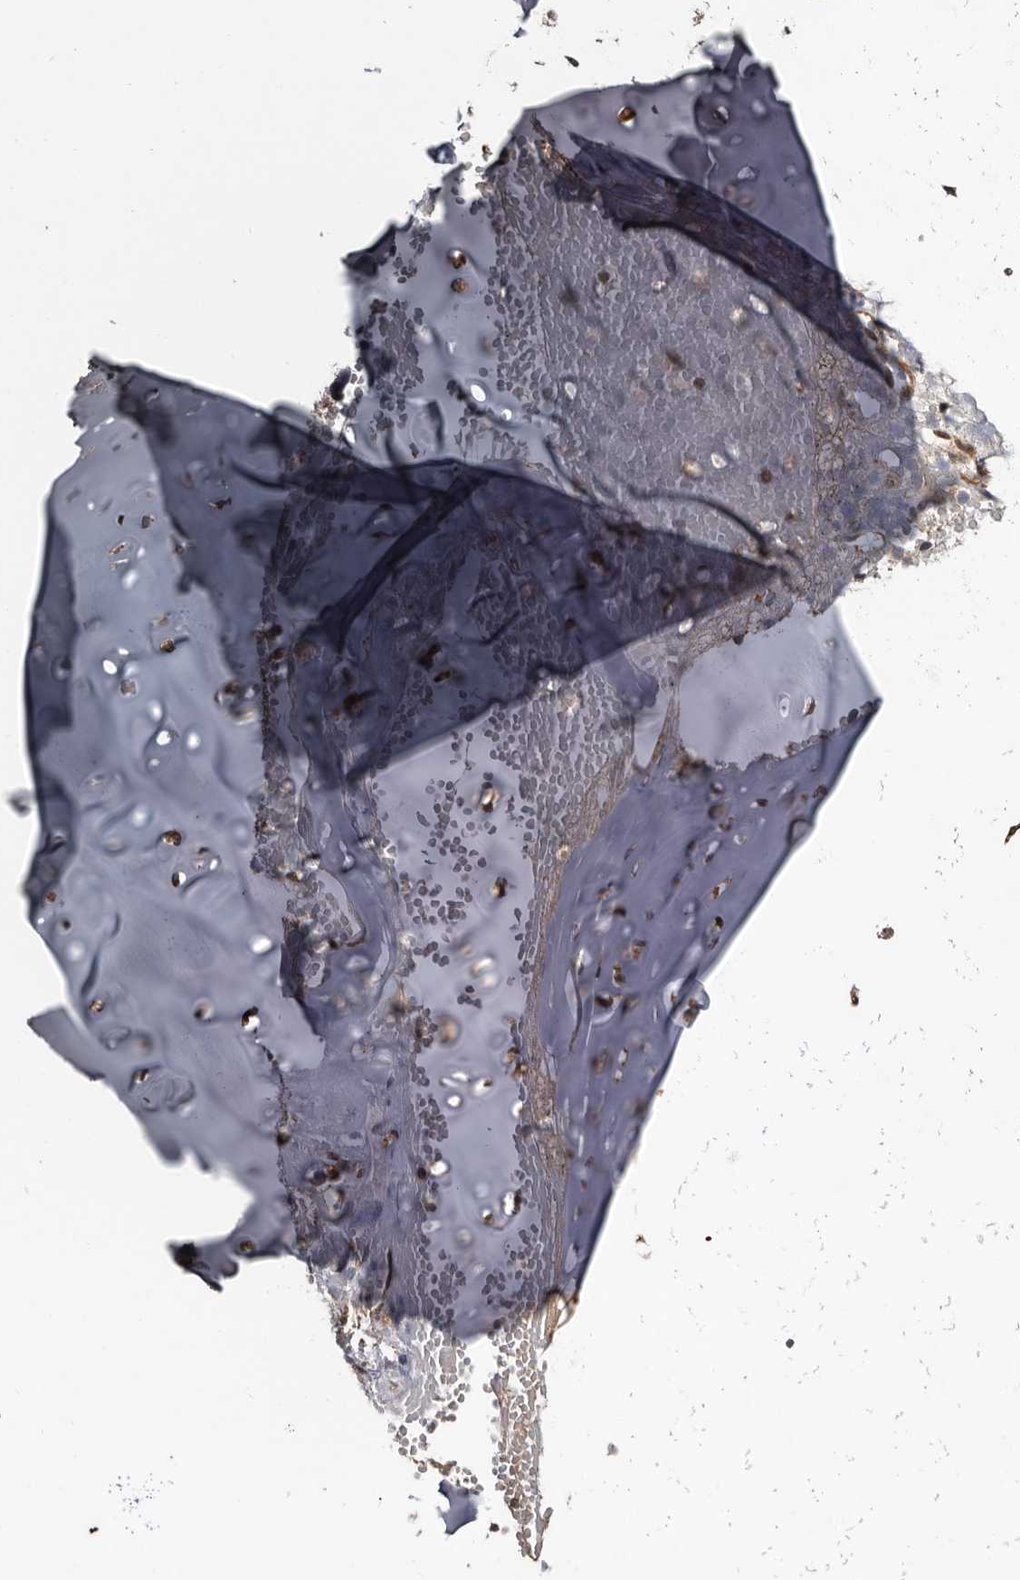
{"staining": {"intensity": "negative", "quantity": "none", "location": "none"}, "tissue": "adipose tissue", "cell_type": "Adipocytes", "image_type": "normal", "snomed": [{"axis": "morphology", "description": "Normal tissue, NOS"}, {"axis": "morphology", "description": "Basal cell carcinoma"}, {"axis": "topography", "description": "Cartilage tissue"}, {"axis": "topography", "description": "Nasopharynx"}, {"axis": "topography", "description": "Oral tissue"}], "caption": "The micrograph shows no staining of adipocytes in unremarkable adipose tissue.", "gene": "TTI2", "patient": {"sex": "female", "age": 77}}